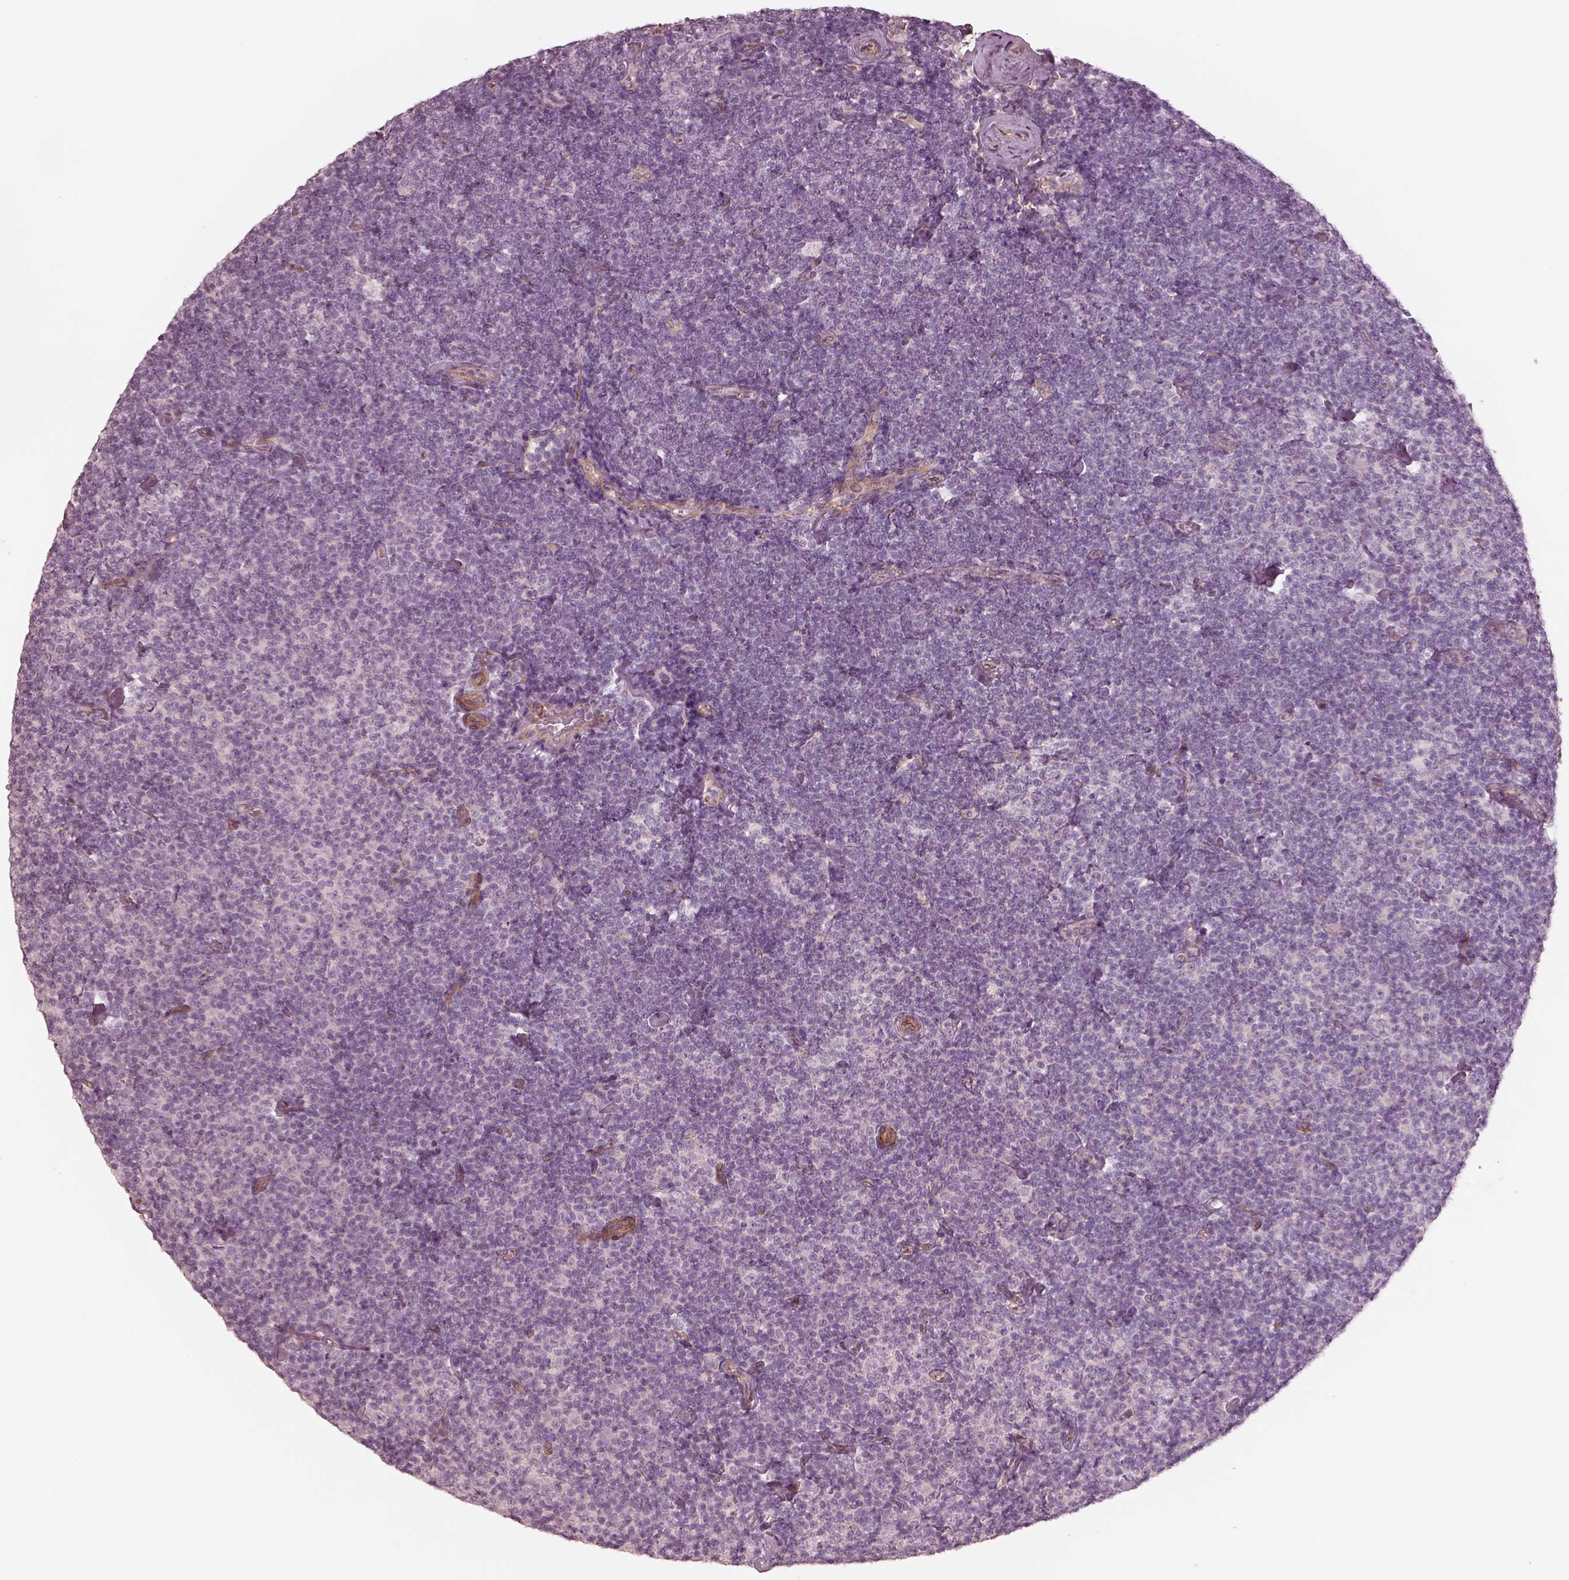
{"staining": {"intensity": "negative", "quantity": "none", "location": "none"}, "tissue": "lymphoma", "cell_type": "Tumor cells", "image_type": "cancer", "snomed": [{"axis": "morphology", "description": "Malignant lymphoma, non-Hodgkin's type, Low grade"}, {"axis": "topography", "description": "Lymph node"}], "caption": "Tumor cells are negative for protein expression in human lymphoma.", "gene": "CRYM", "patient": {"sex": "male", "age": 81}}